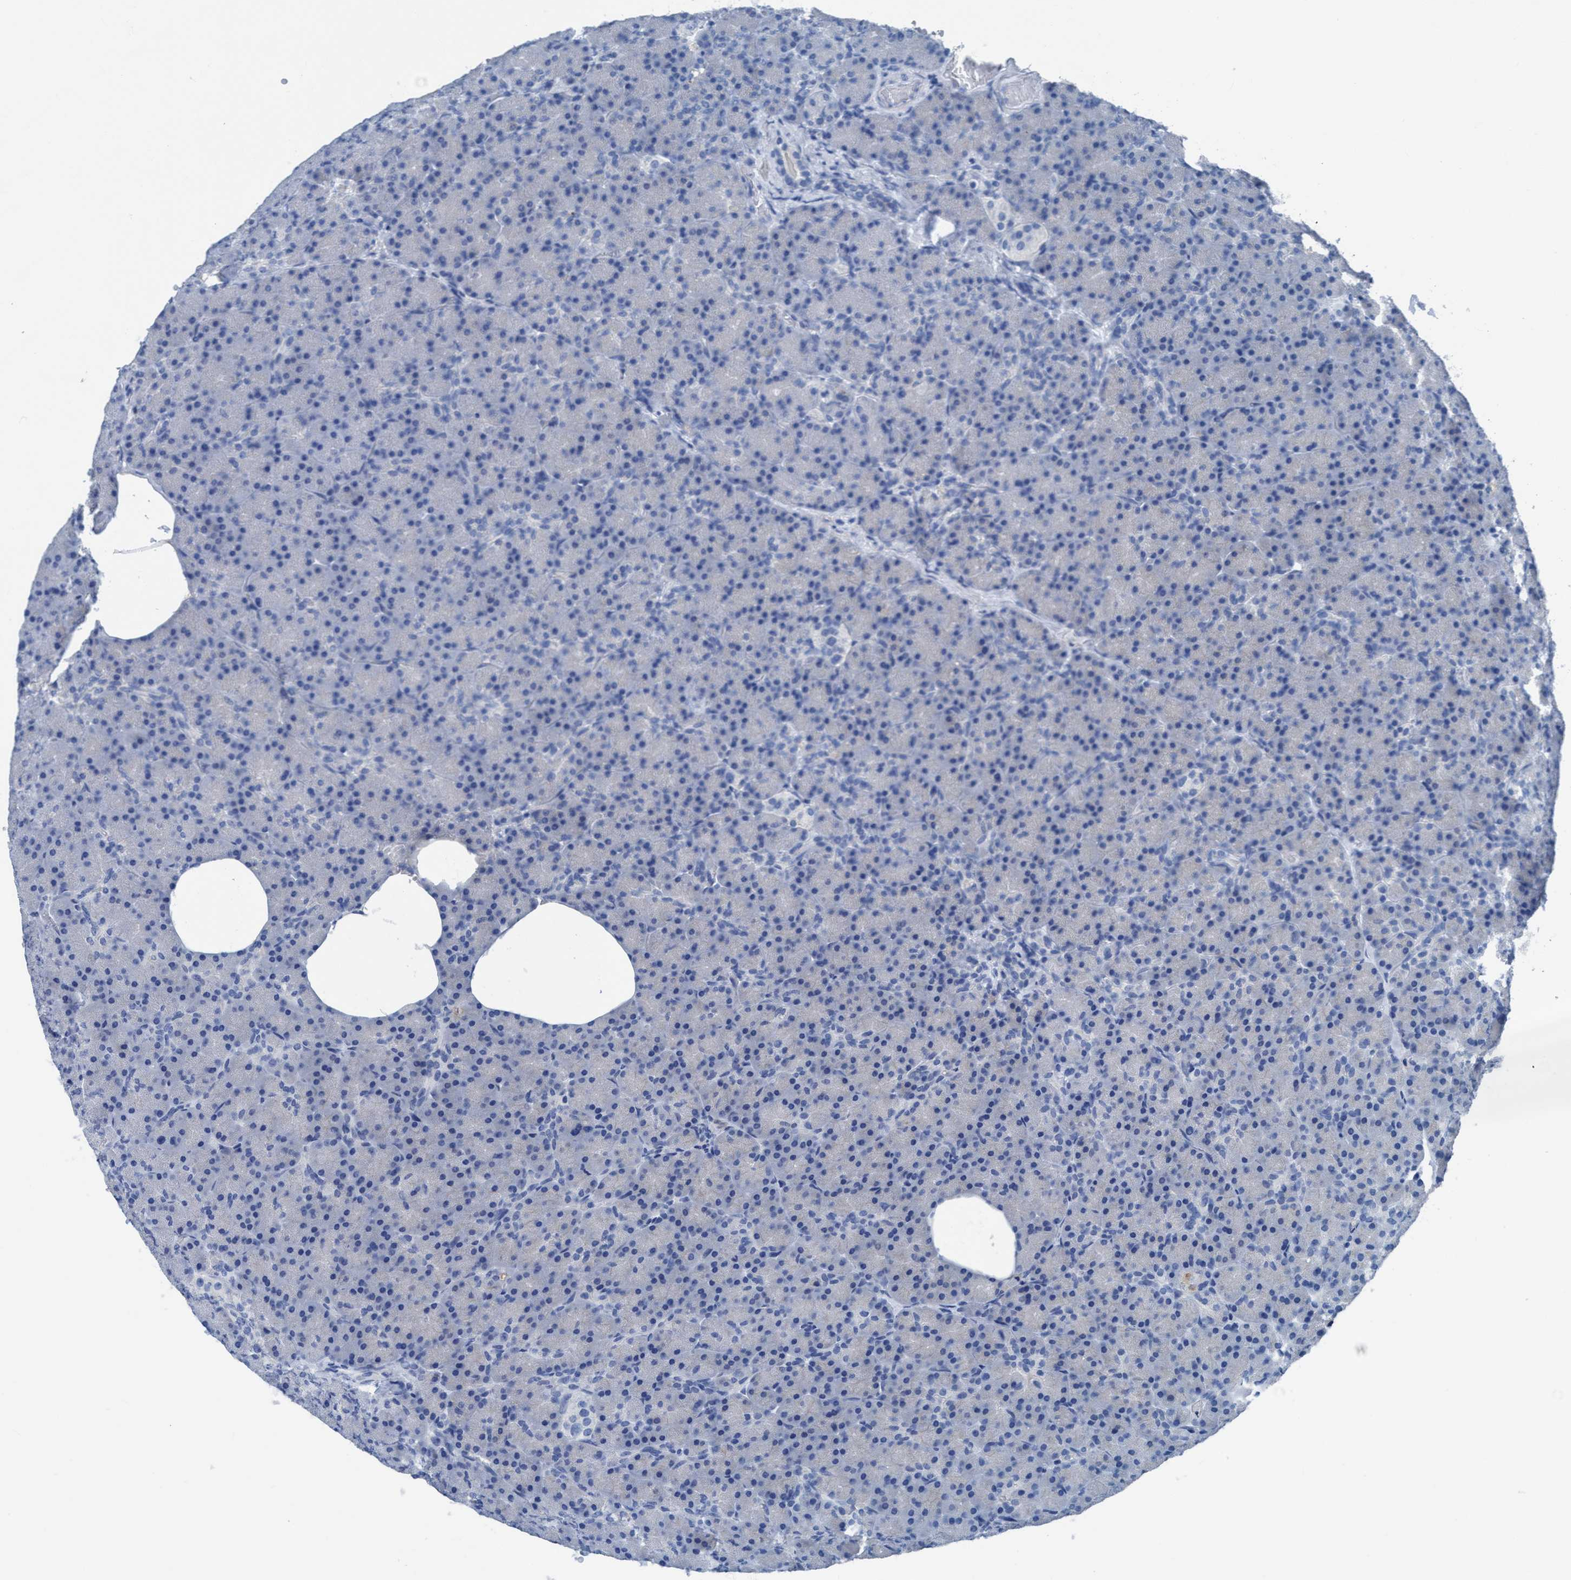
{"staining": {"intensity": "negative", "quantity": "none", "location": "none"}, "tissue": "pancreas", "cell_type": "Exocrine glandular cells", "image_type": "normal", "snomed": [{"axis": "morphology", "description": "Normal tissue, NOS"}, {"axis": "topography", "description": "Pancreas"}], "caption": "There is no significant staining in exocrine glandular cells of pancreas.", "gene": "DNAI1", "patient": {"sex": "female", "age": 43}}